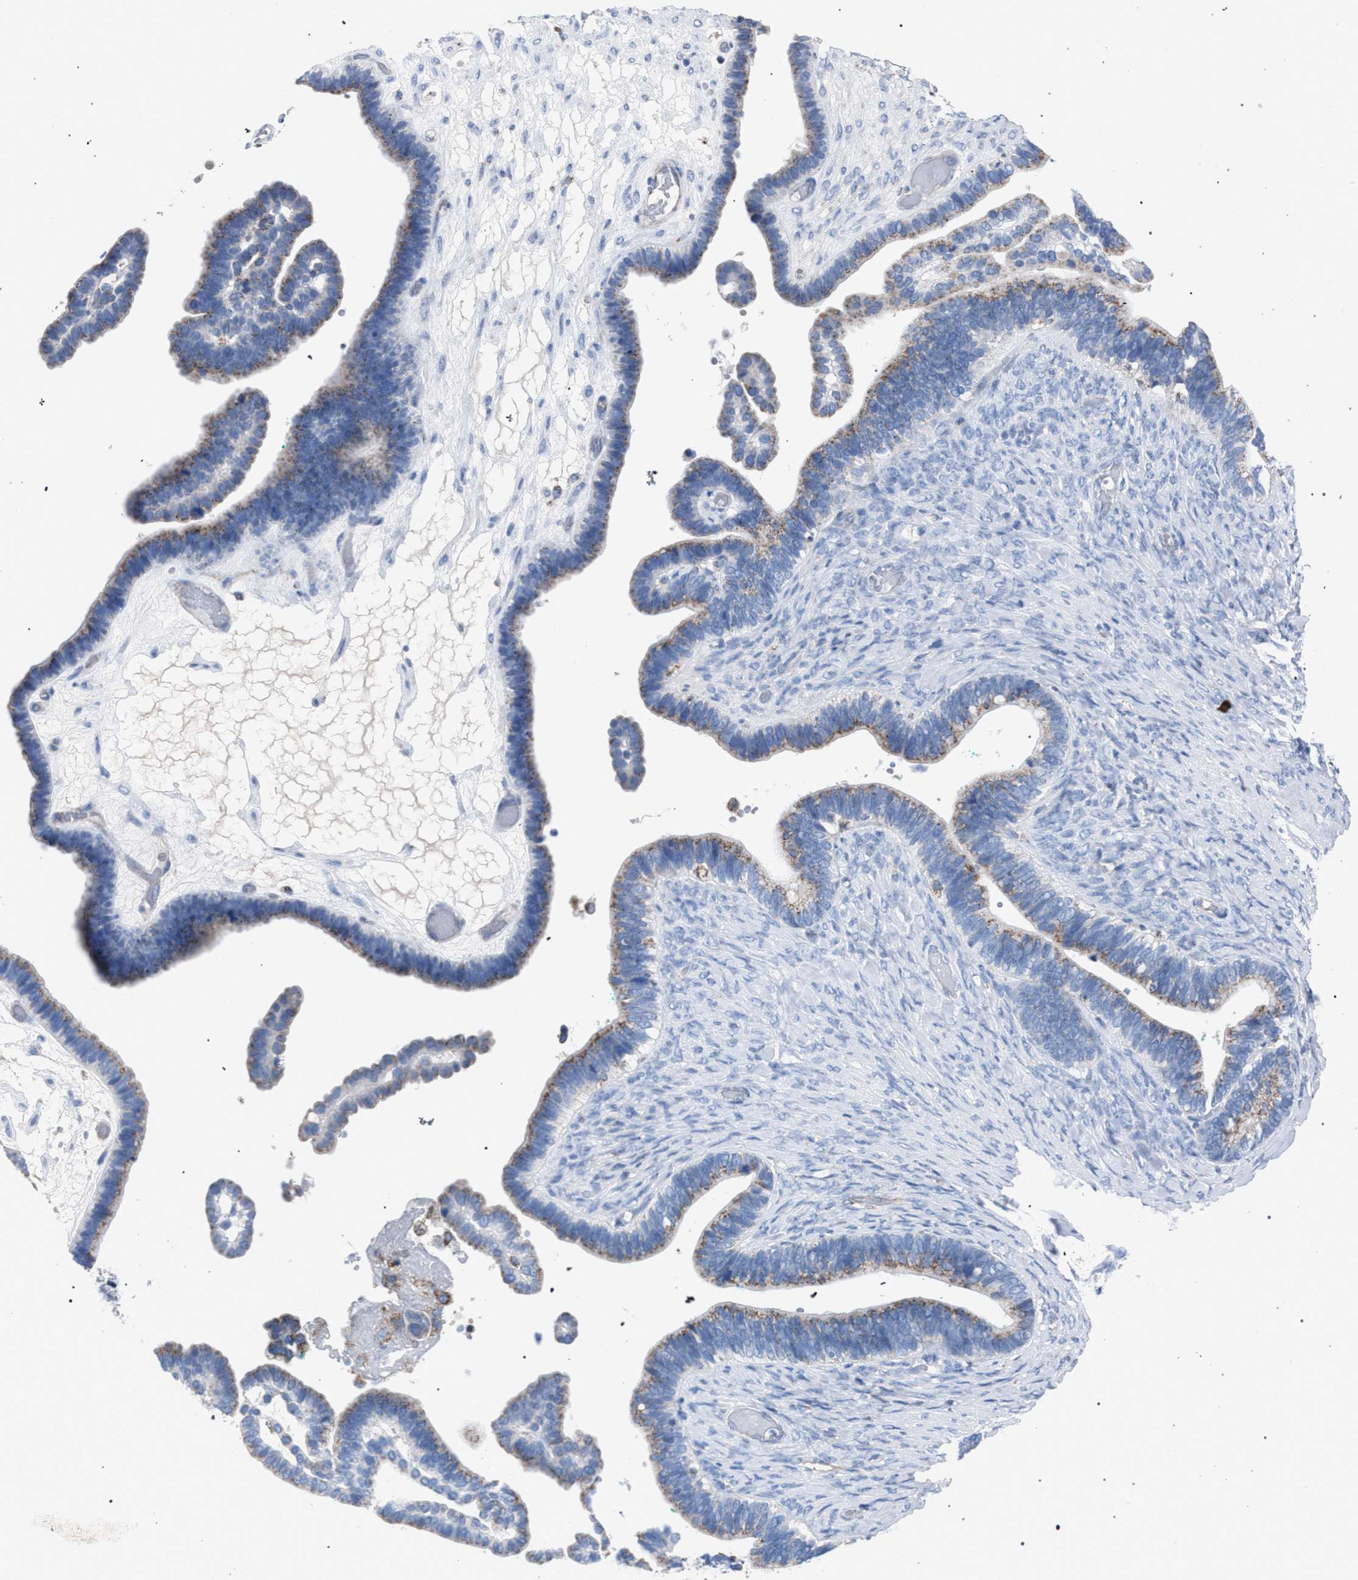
{"staining": {"intensity": "weak", "quantity": ">75%", "location": "cytoplasmic/membranous"}, "tissue": "ovarian cancer", "cell_type": "Tumor cells", "image_type": "cancer", "snomed": [{"axis": "morphology", "description": "Cystadenocarcinoma, serous, NOS"}, {"axis": "topography", "description": "Ovary"}], "caption": "An immunohistochemistry (IHC) photomicrograph of neoplastic tissue is shown. Protein staining in brown labels weak cytoplasmic/membranous positivity in serous cystadenocarcinoma (ovarian) within tumor cells.", "gene": "HSD17B4", "patient": {"sex": "female", "age": 56}}